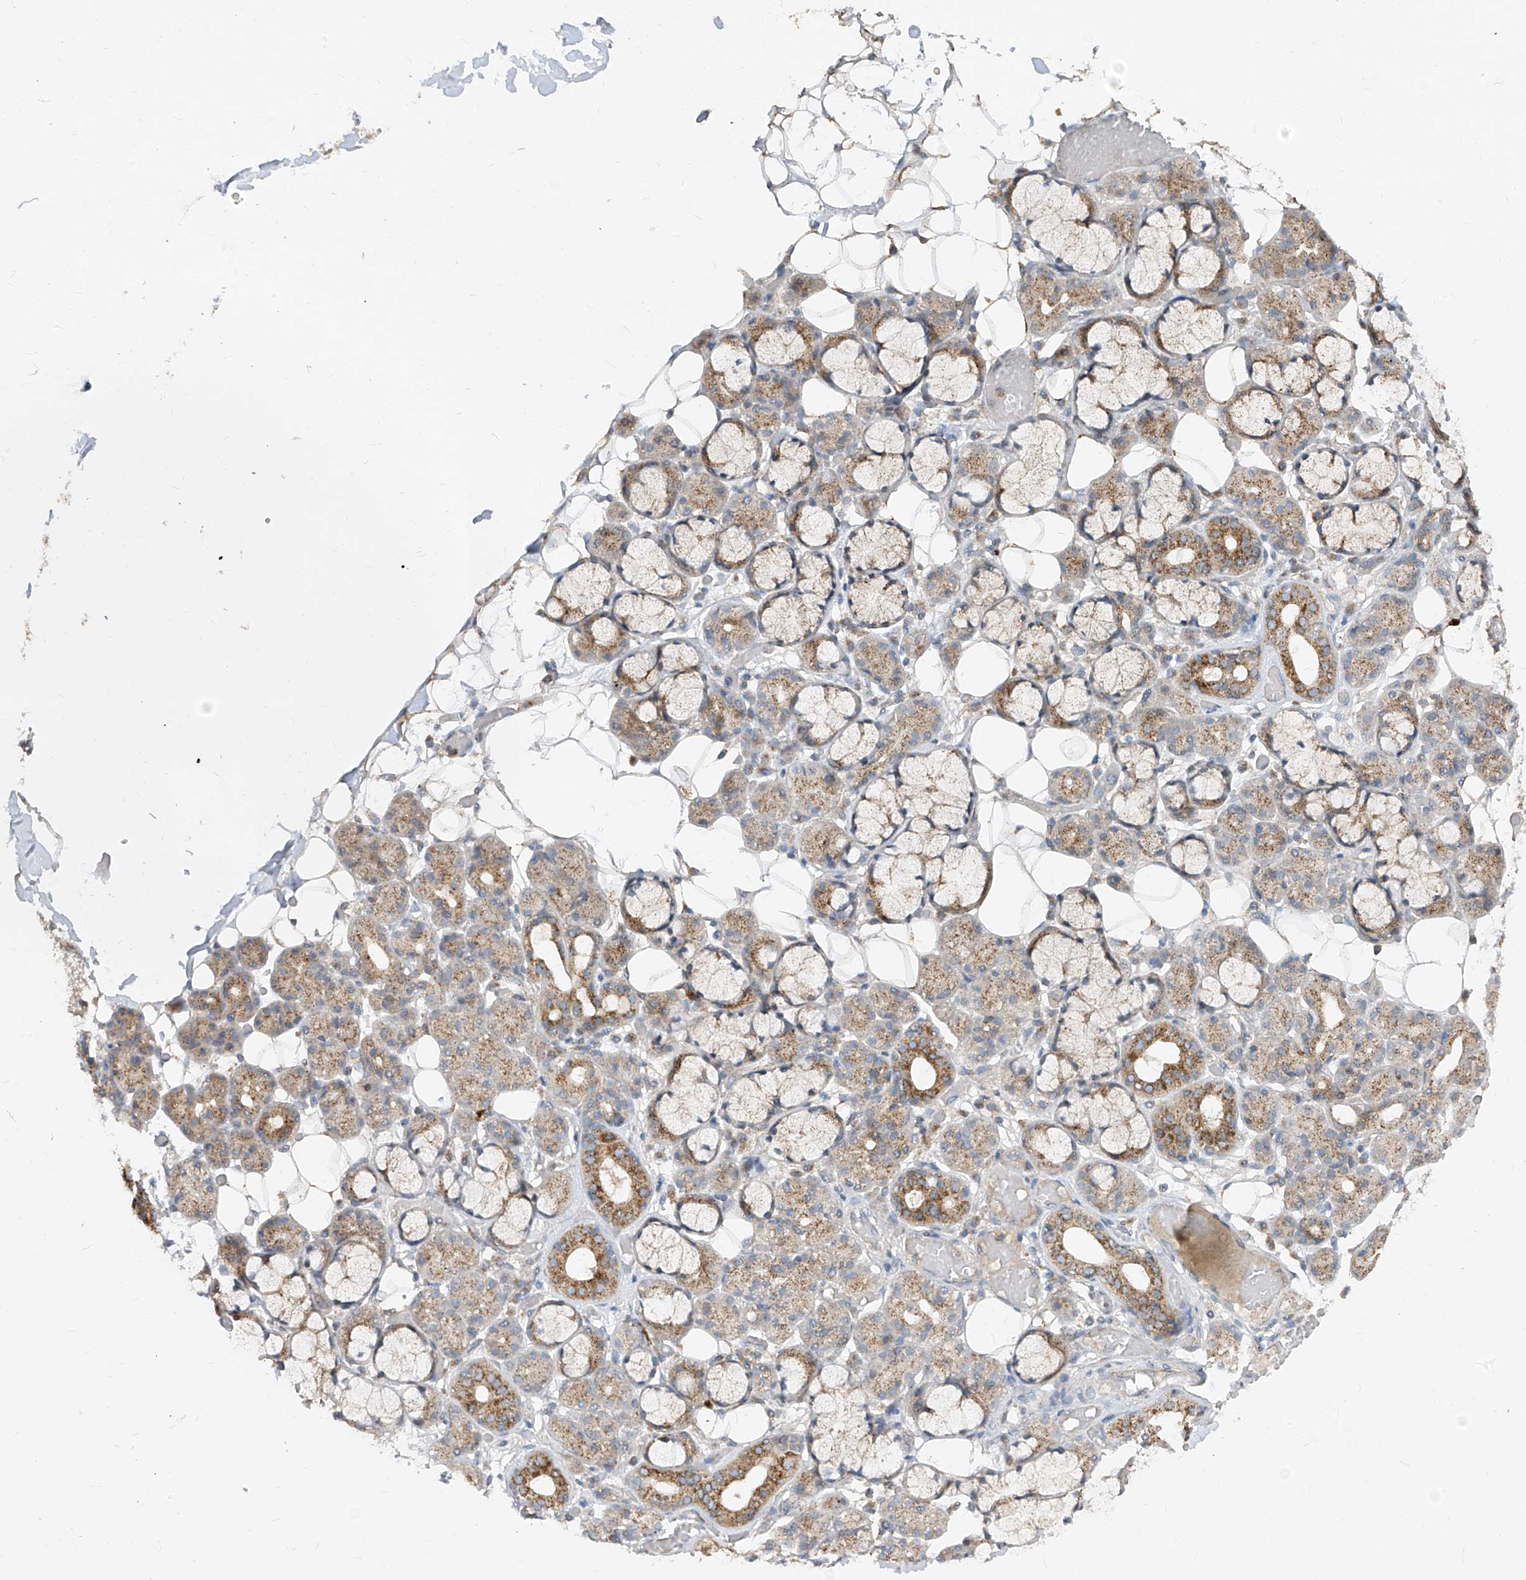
{"staining": {"intensity": "moderate", "quantity": "25%-75%", "location": "cytoplasmic/membranous"}, "tissue": "salivary gland", "cell_type": "Glandular cells", "image_type": "normal", "snomed": [{"axis": "morphology", "description": "Normal tissue, NOS"}, {"axis": "topography", "description": "Salivary gland"}], "caption": "Salivary gland stained with a protein marker shows moderate staining in glandular cells.", "gene": "ABCD3", "patient": {"sex": "male", "age": 63}}